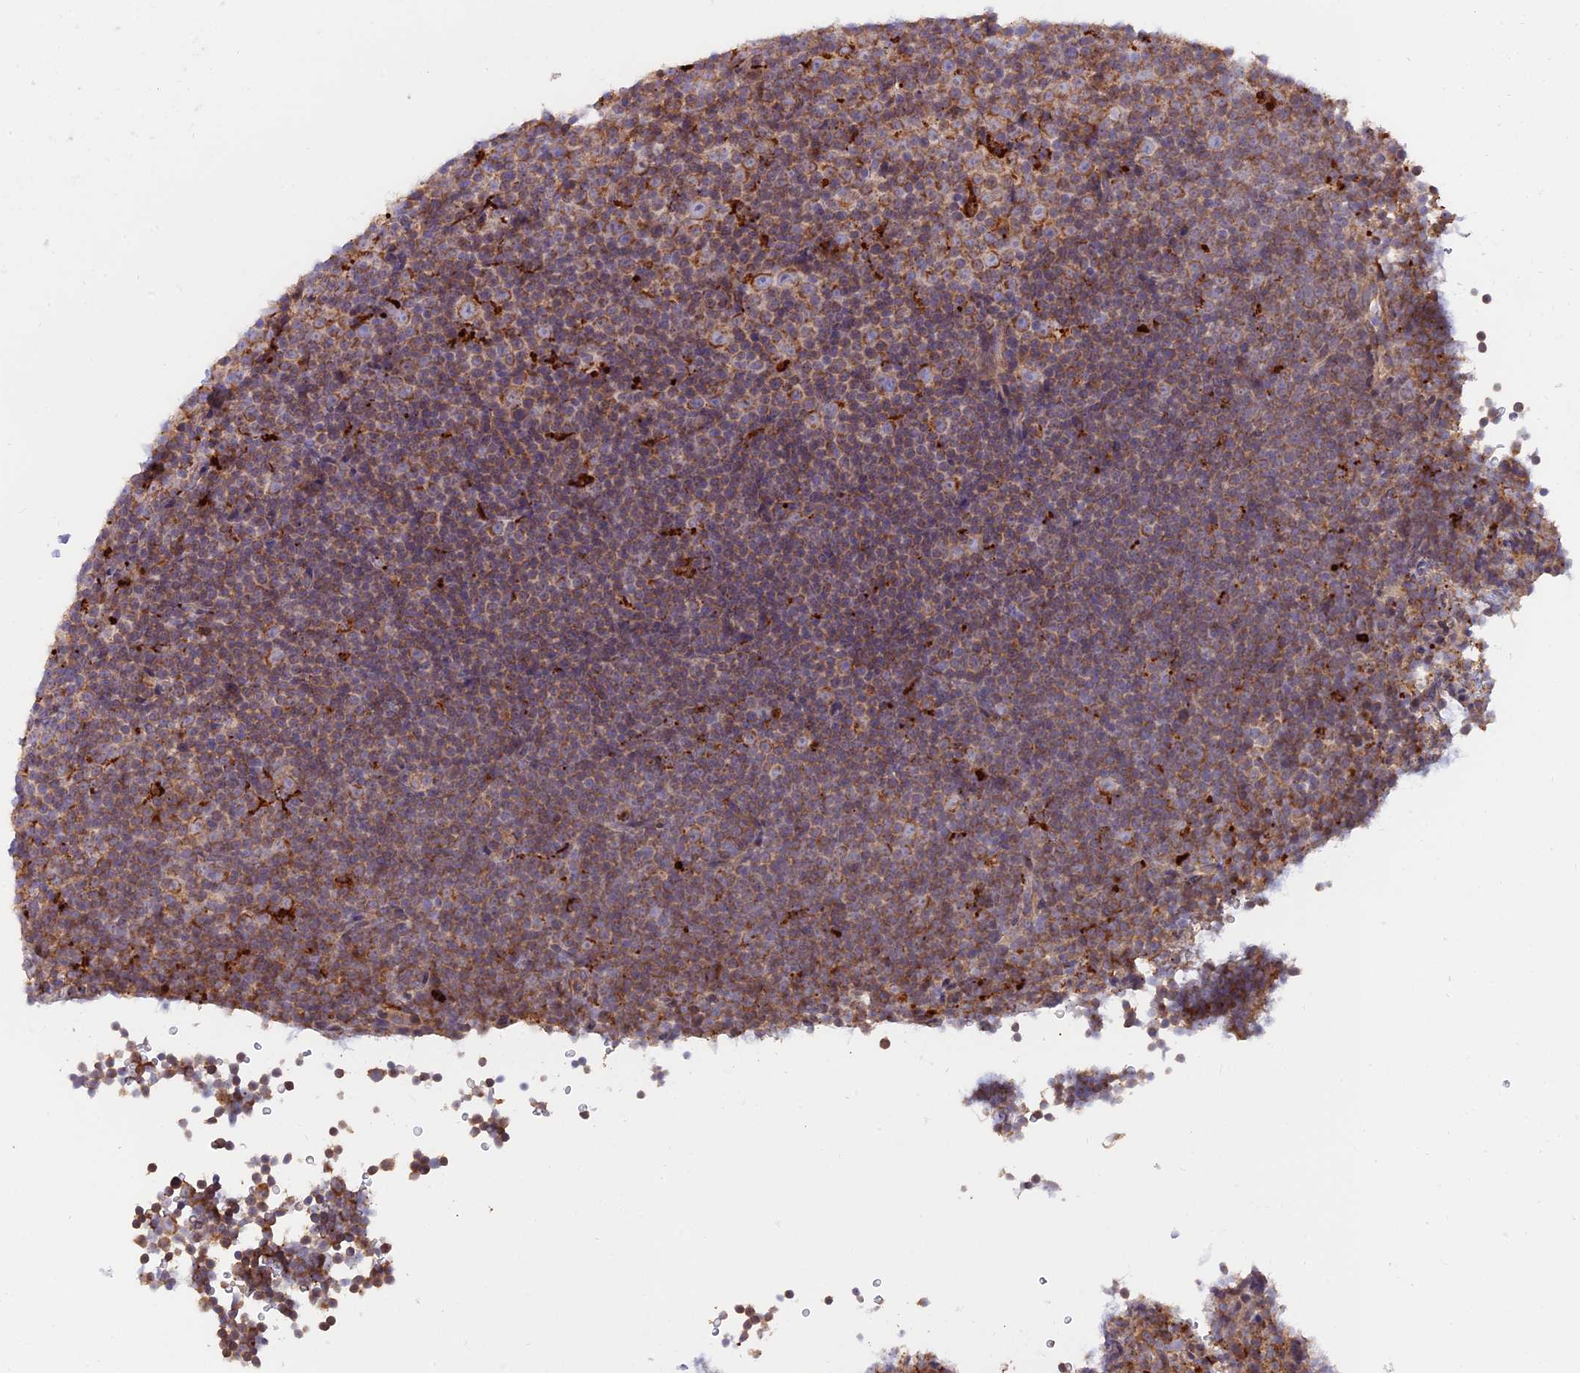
{"staining": {"intensity": "moderate", "quantity": ">75%", "location": "cytoplasmic/membranous"}, "tissue": "lymphoma", "cell_type": "Tumor cells", "image_type": "cancer", "snomed": [{"axis": "morphology", "description": "Malignant lymphoma, non-Hodgkin's type, Low grade"}, {"axis": "topography", "description": "Lymph node"}], "caption": "Brown immunohistochemical staining in human lymphoma displays moderate cytoplasmic/membranous expression in about >75% of tumor cells.", "gene": "TBC1D20", "patient": {"sex": "female", "age": 67}}